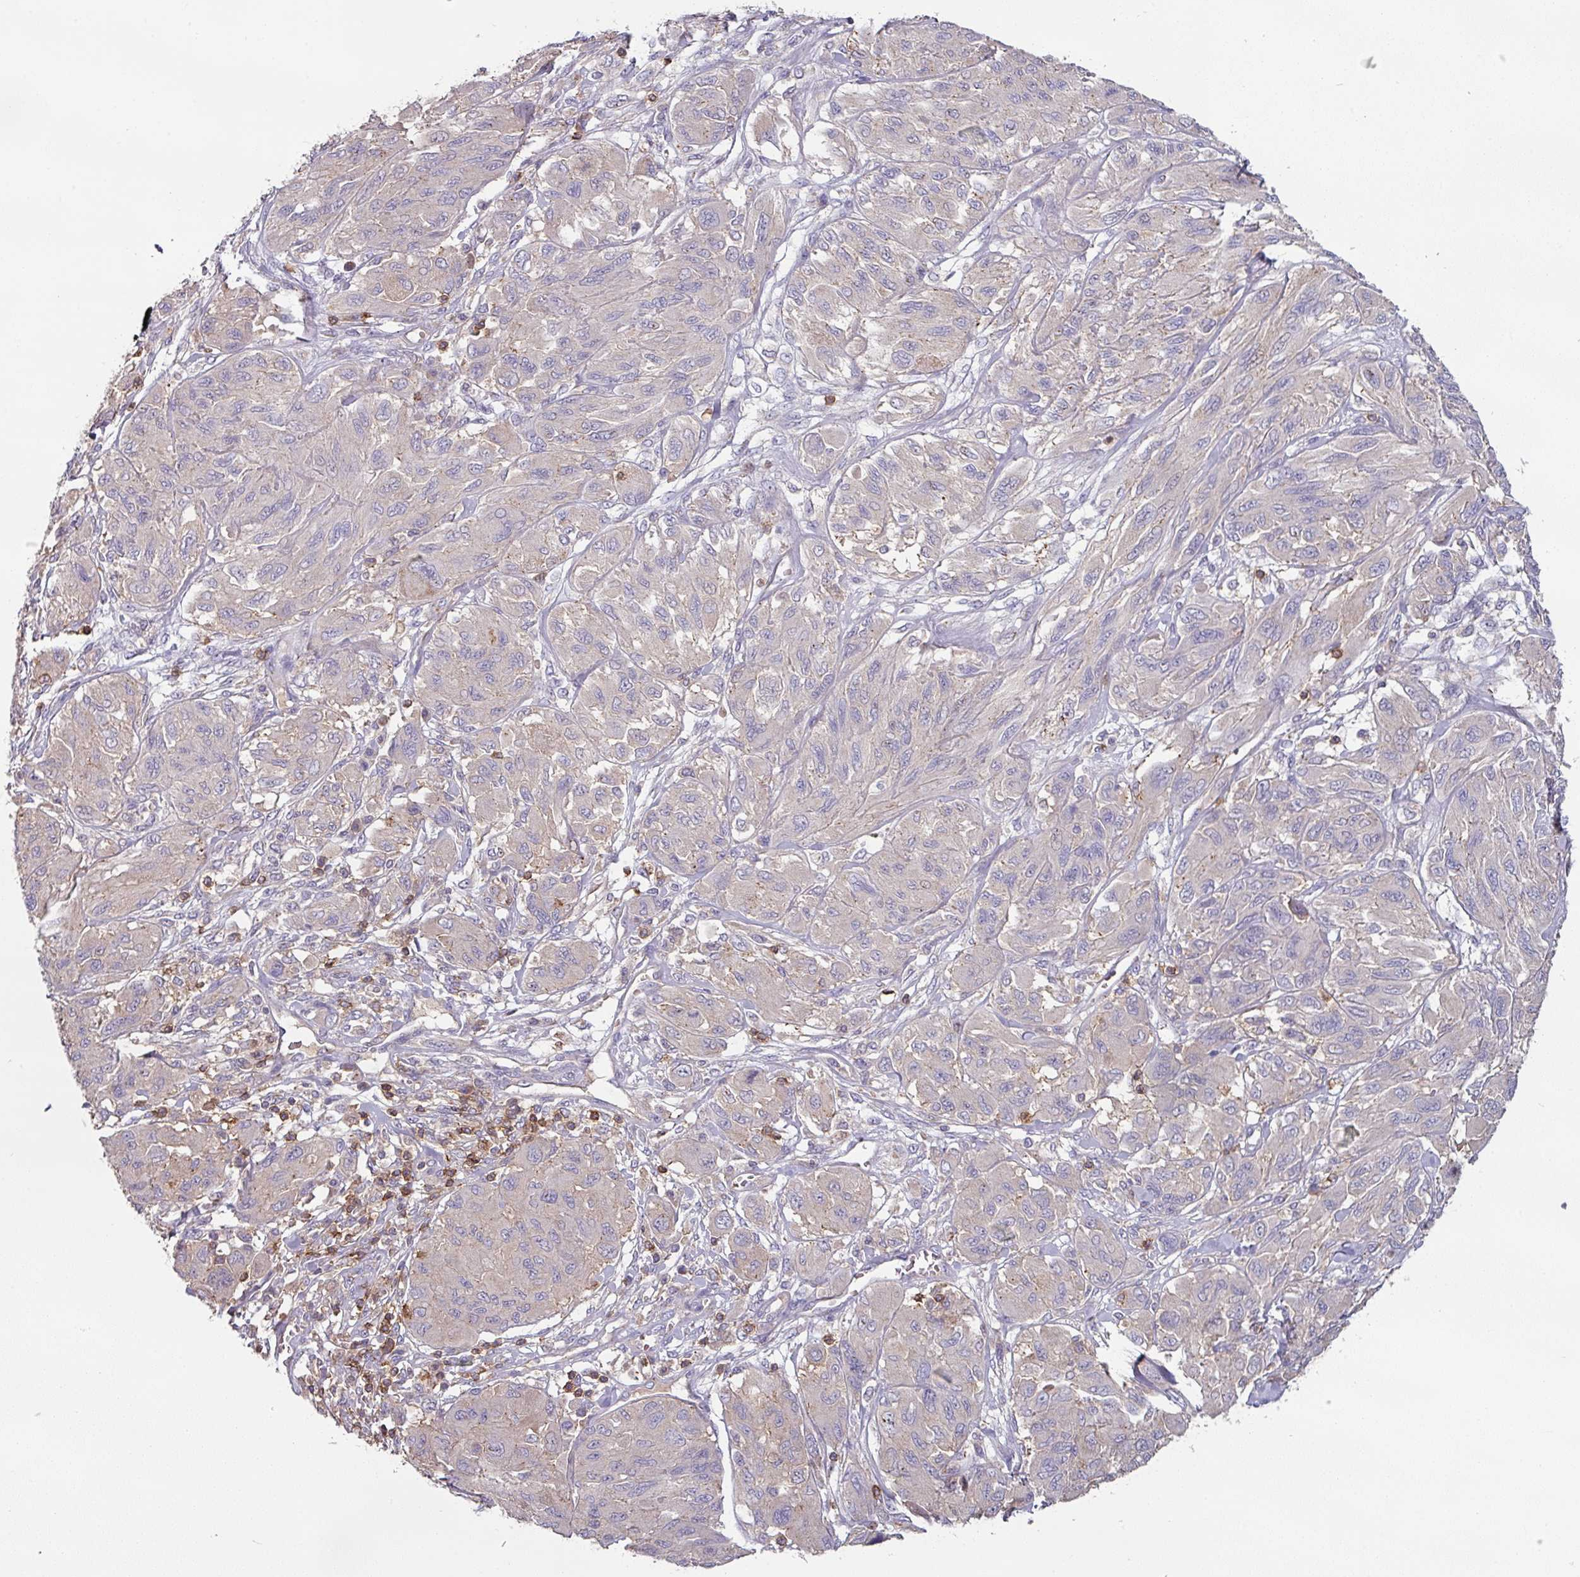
{"staining": {"intensity": "weak", "quantity": "<25%", "location": "cytoplasmic/membranous"}, "tissue": "melanoma", "cell_type": "Tumor cells", "image_type": "cancer", "snomed": [{"axis": "morphology", "description": "Malignant melanoma, NOS"}, {"axis": "topography", "description": "Skin"}], "caption": "Histopathology image shows no significant protein positivity in tumor cells of melanoma. (Immunohistochemistry (ihc), brightfield microscopy, high magnification).", "gene": "CD3G", "patient": {"sex": "female", "age": 91}}